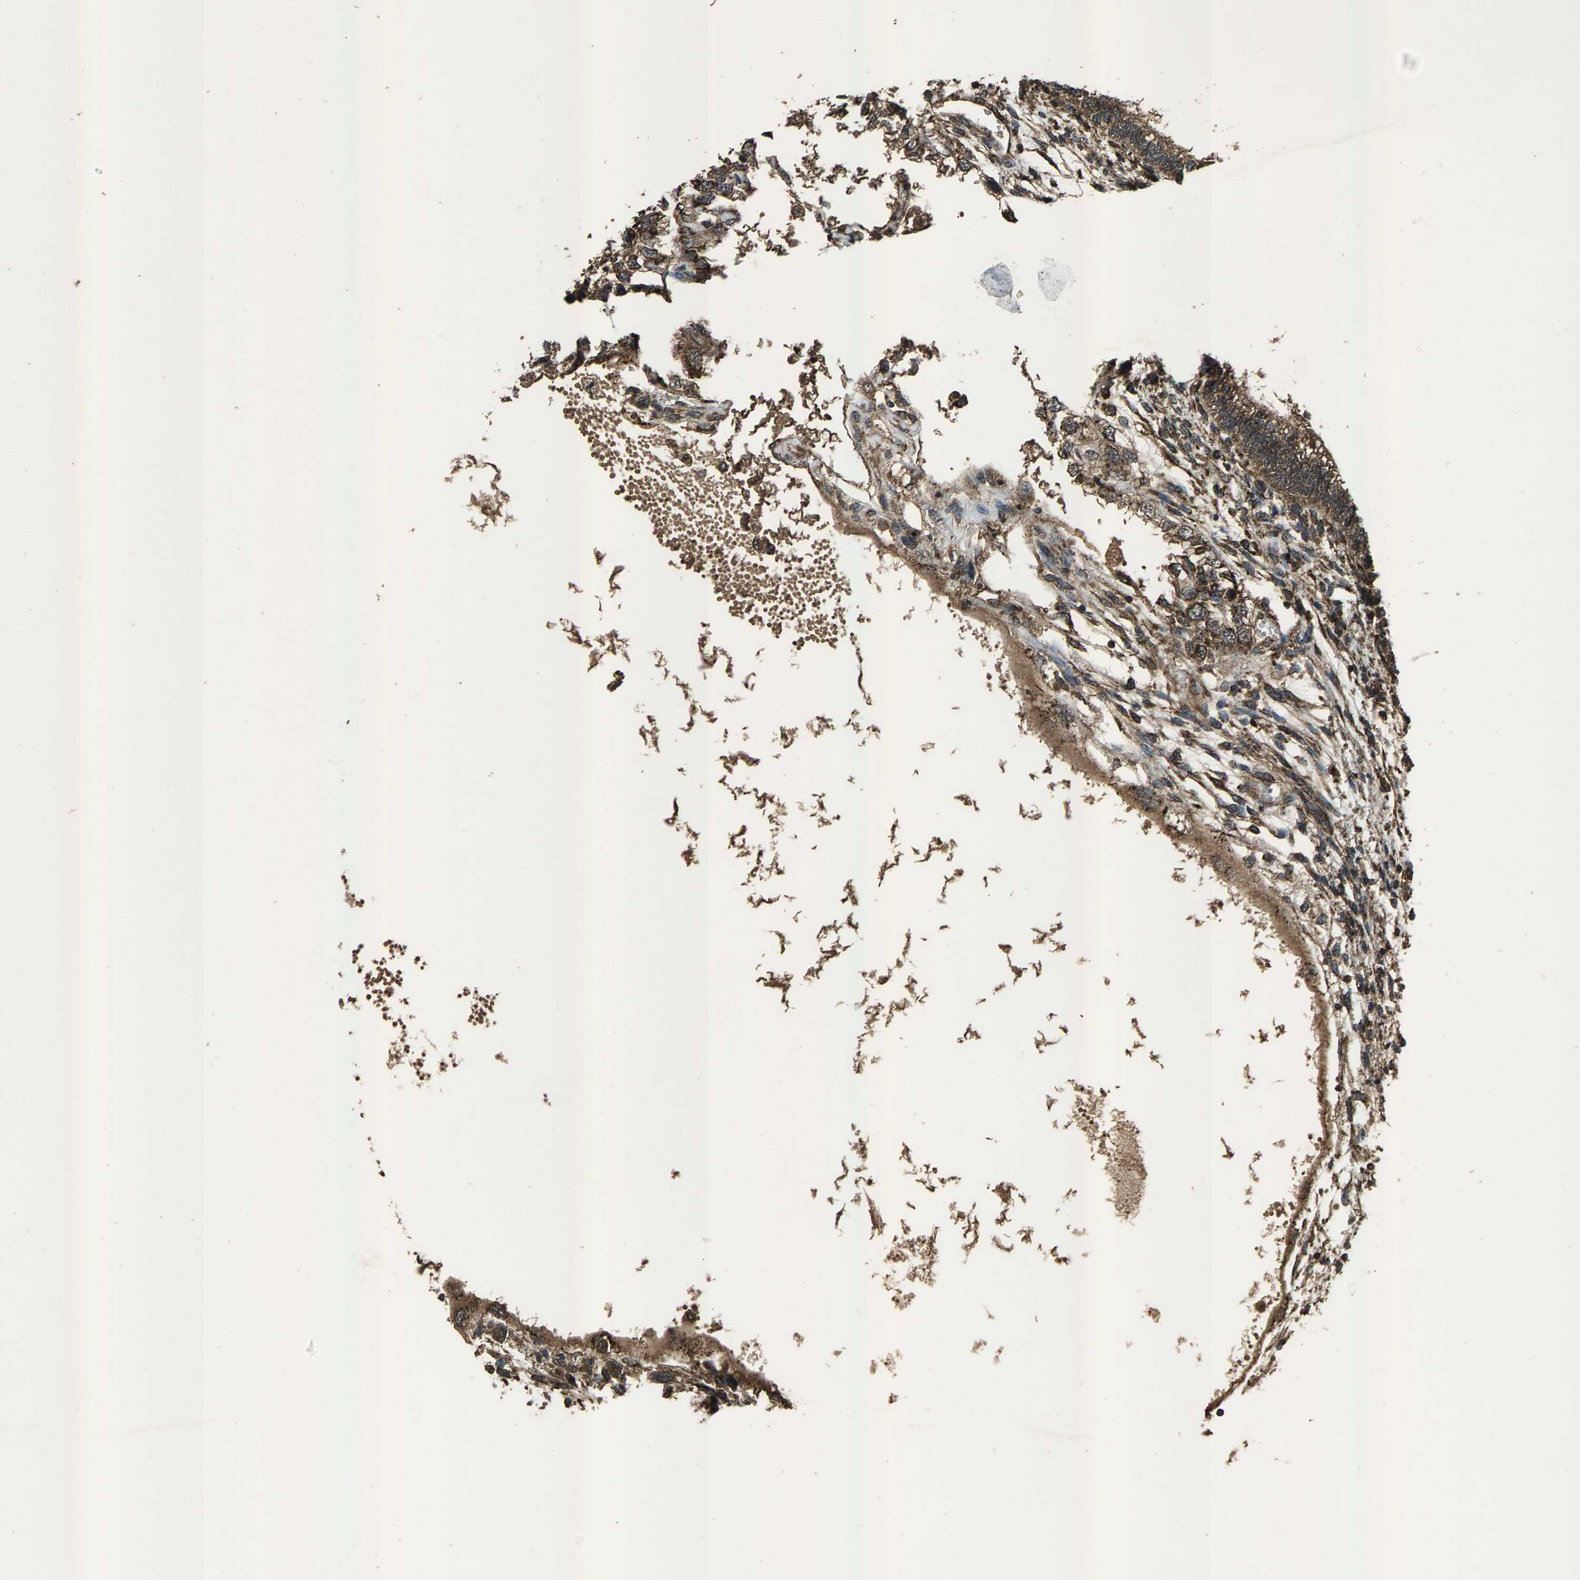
{"staining": {"intensity": "moderate", "quantity": ">75%", "location": "cytoplasmic/membranous"}, "tissue": "testis cancer", "cell_type": "Tumor cells", "image_type": "cancer", "snomed": [{"axis": "morphology", "description": "Seminoma, NOS"}, {"axis": "topography", "description": "Testis"}], "caption": "There is medium levels of moderate cytoplasmic/membranous positivity in tumor cells of seminoma (testis), as demonstrated by immunohistochemical staining (brown color).", "gene": "SLC38A10", "patient": {"sex": "male", "age": 28}}